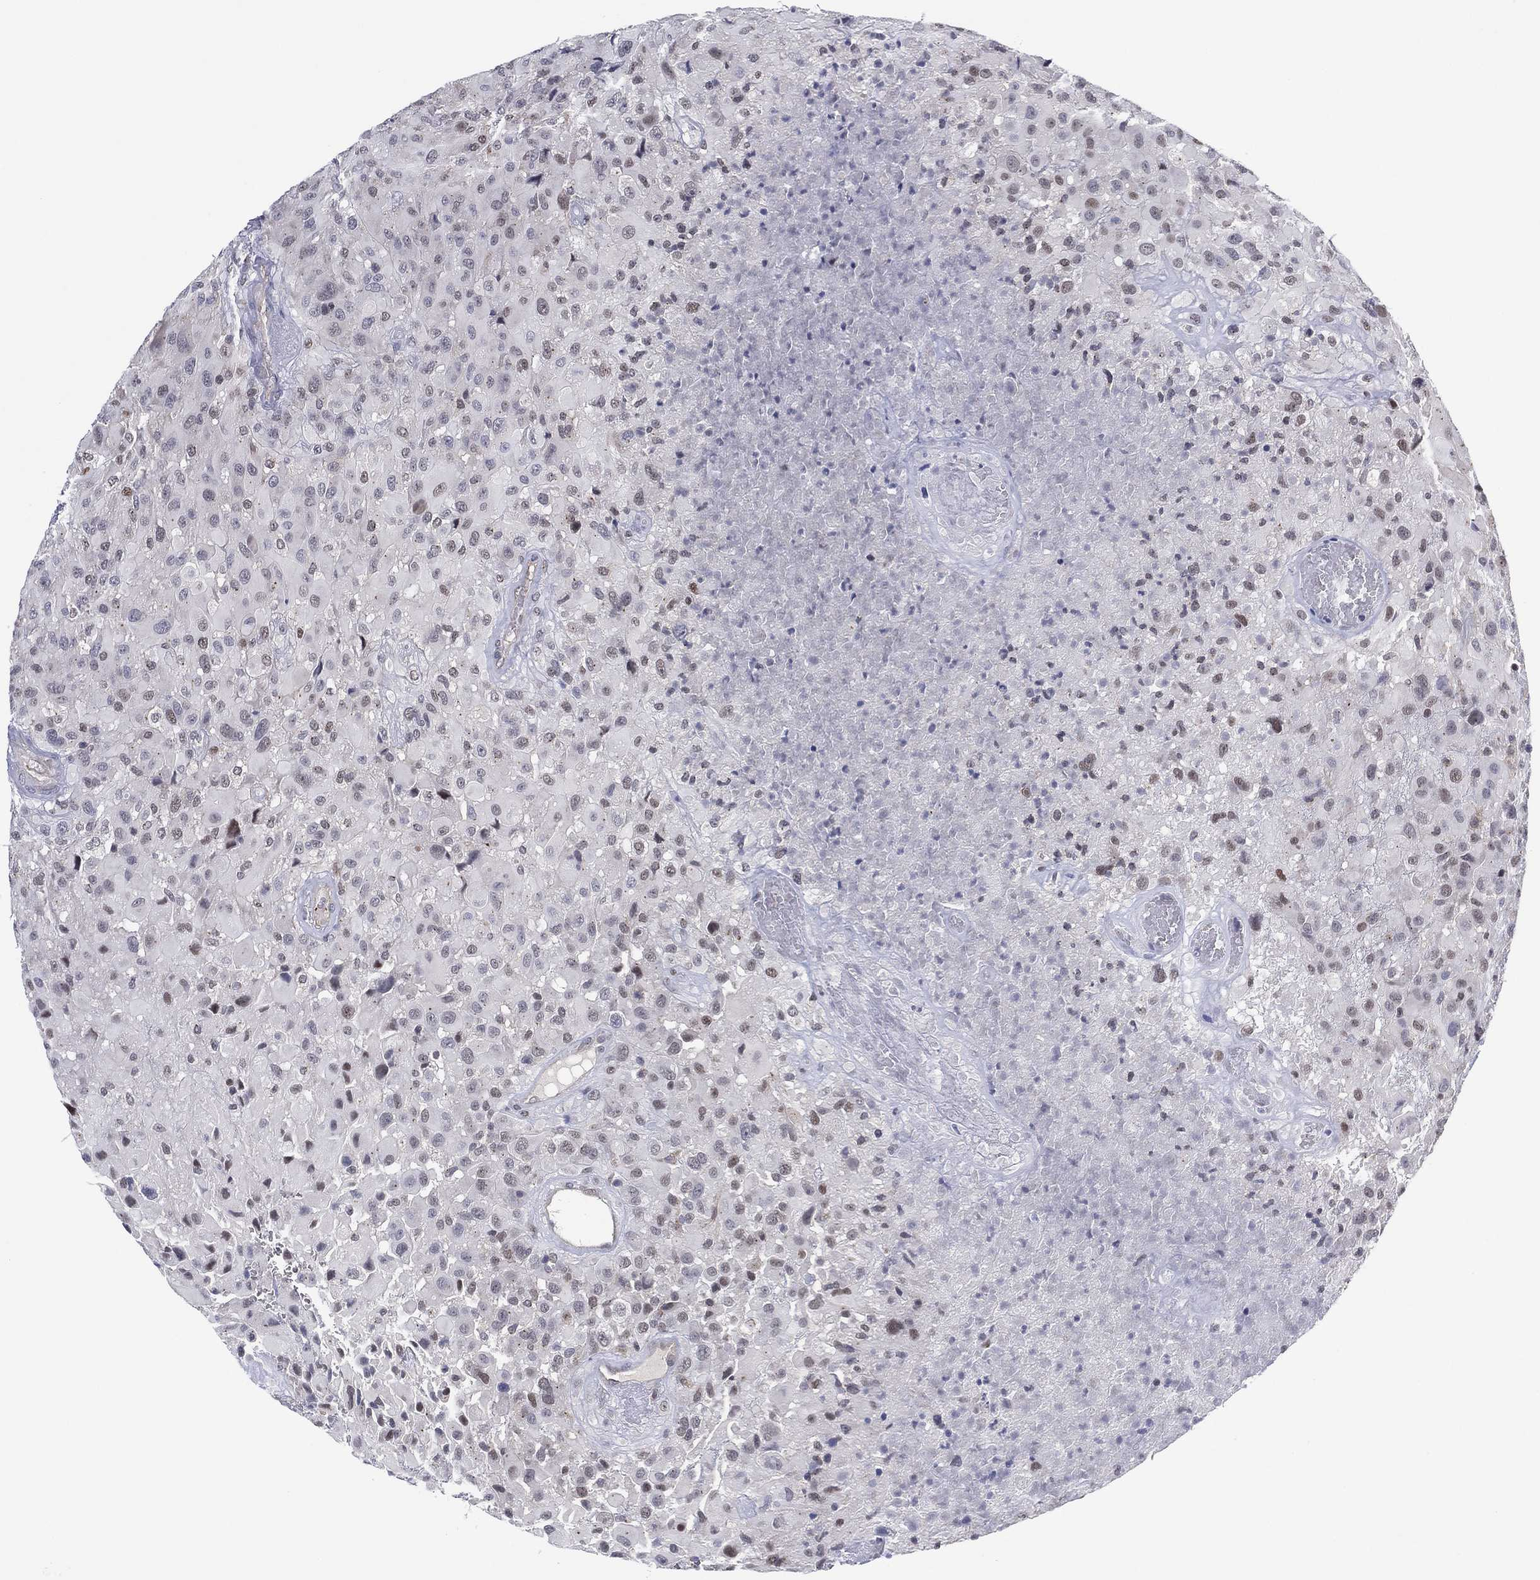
{"staining": {"intensity": "moderate", "quantity": "<25%", "location": "nuclear"}, "tissue": "glioma", "cell_type": "Tumor cells", "image_type": "cancer", "snomed": [{"axis": "morphology", "description": "Glioma, malignant, High grade"}, {"axis": "topography", "description": "Cerebral cortex"}], "caption": "This histopathology image reveals IHC staining of glioma, with low moderate nuclear expression in about <25% of tumor cells.", "gene": "GSE1", "patient": {"sex": "male", "age": 35}}